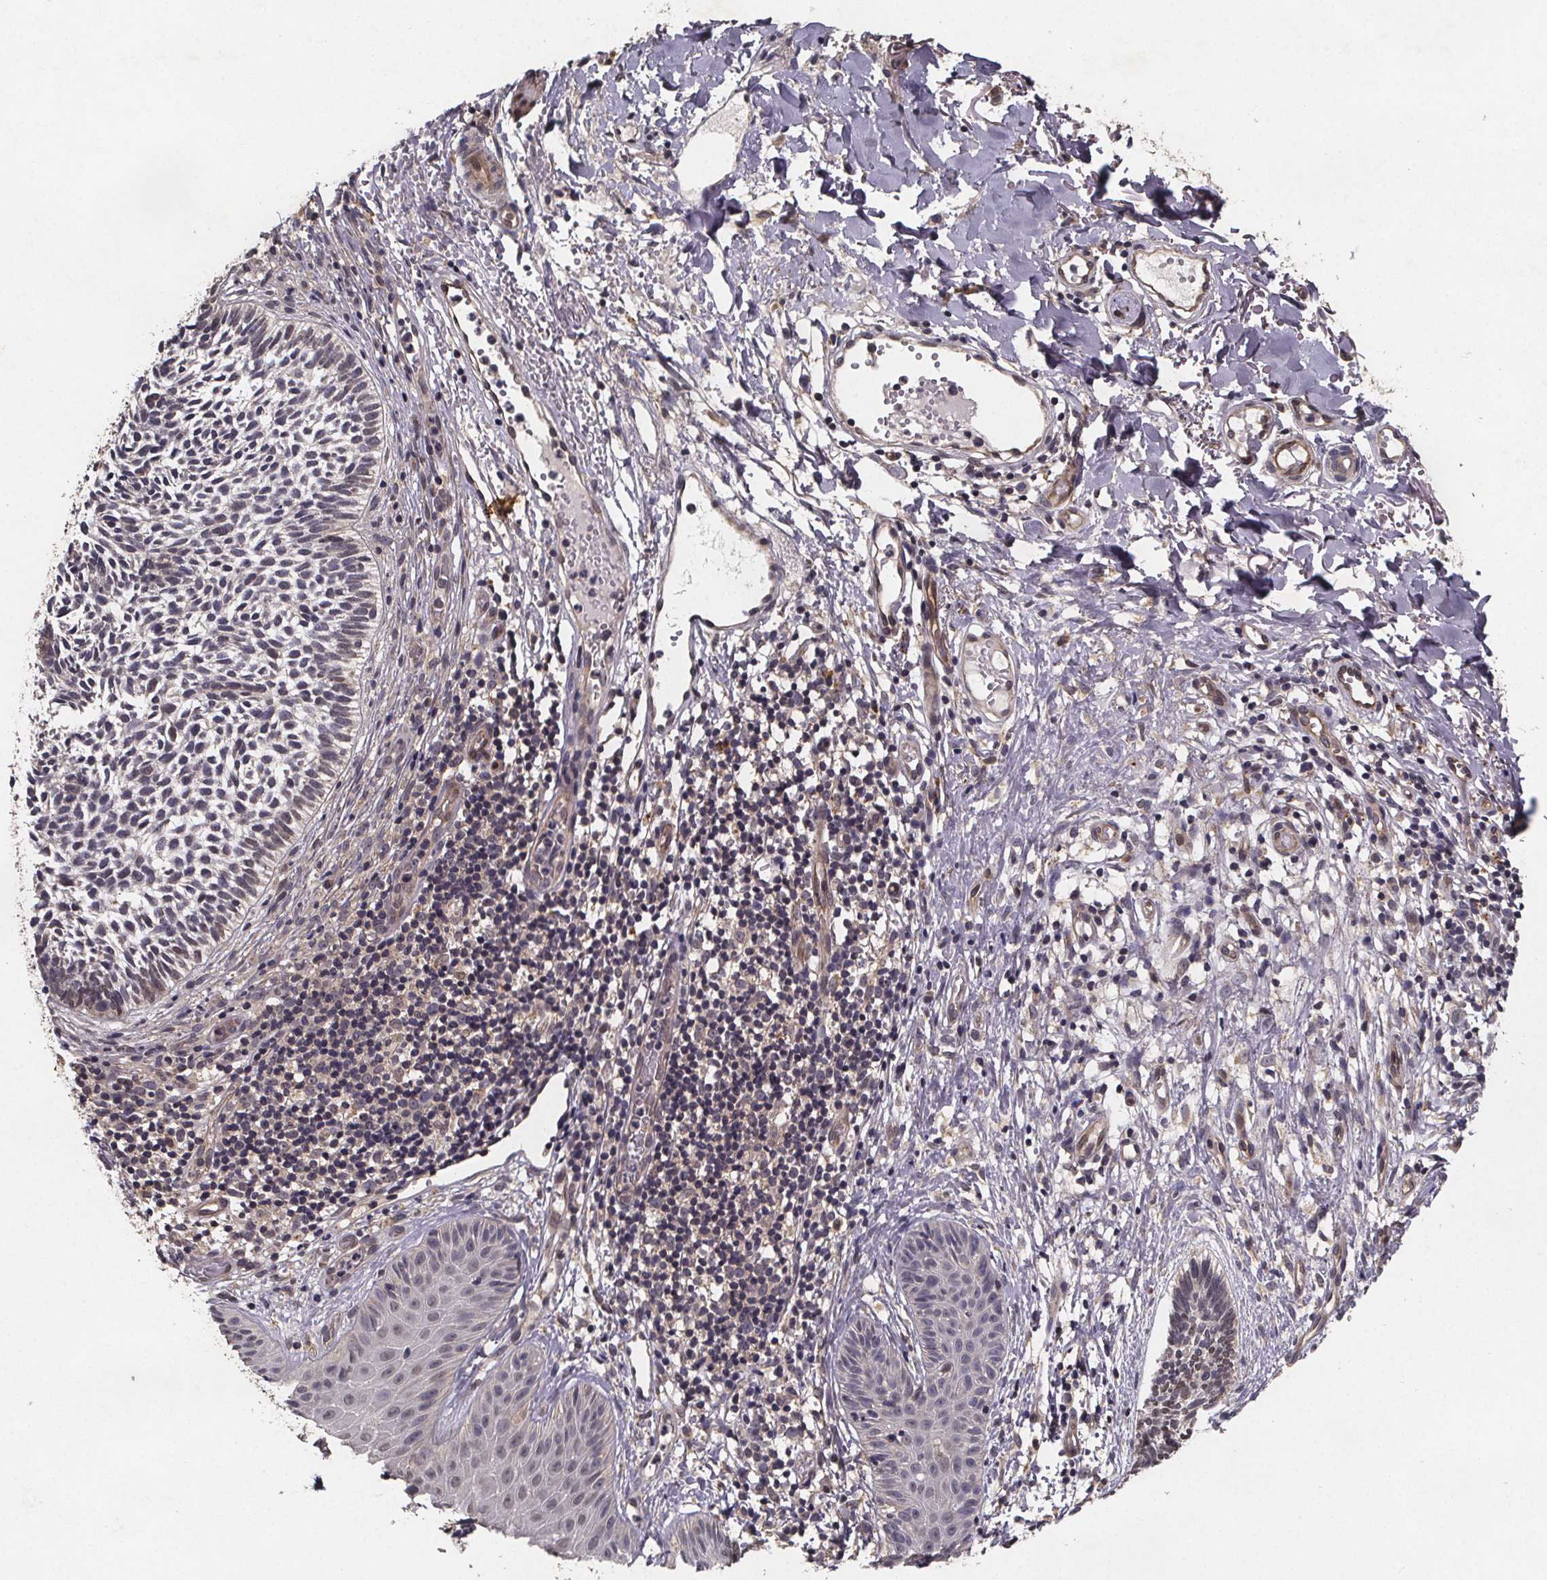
{"staining": {"intensity": "negative", "quantity": "none", "location": "none"}, "tissue": "skin cancer", "cell_type": "Tumor cells", "image_type": "cancer", "snomed": [{"axis": "morphology", "description": "Basal cell carcinoma"}, {"axis": "topography", "description": "Skin"}], "caption": "Basal cell carcinoma (skin) was stained to show a protein in brown. There is no significant staining in tumor cells.", "gene": "PIERCE2", "patient": {"sex": "male", "age": 78}}